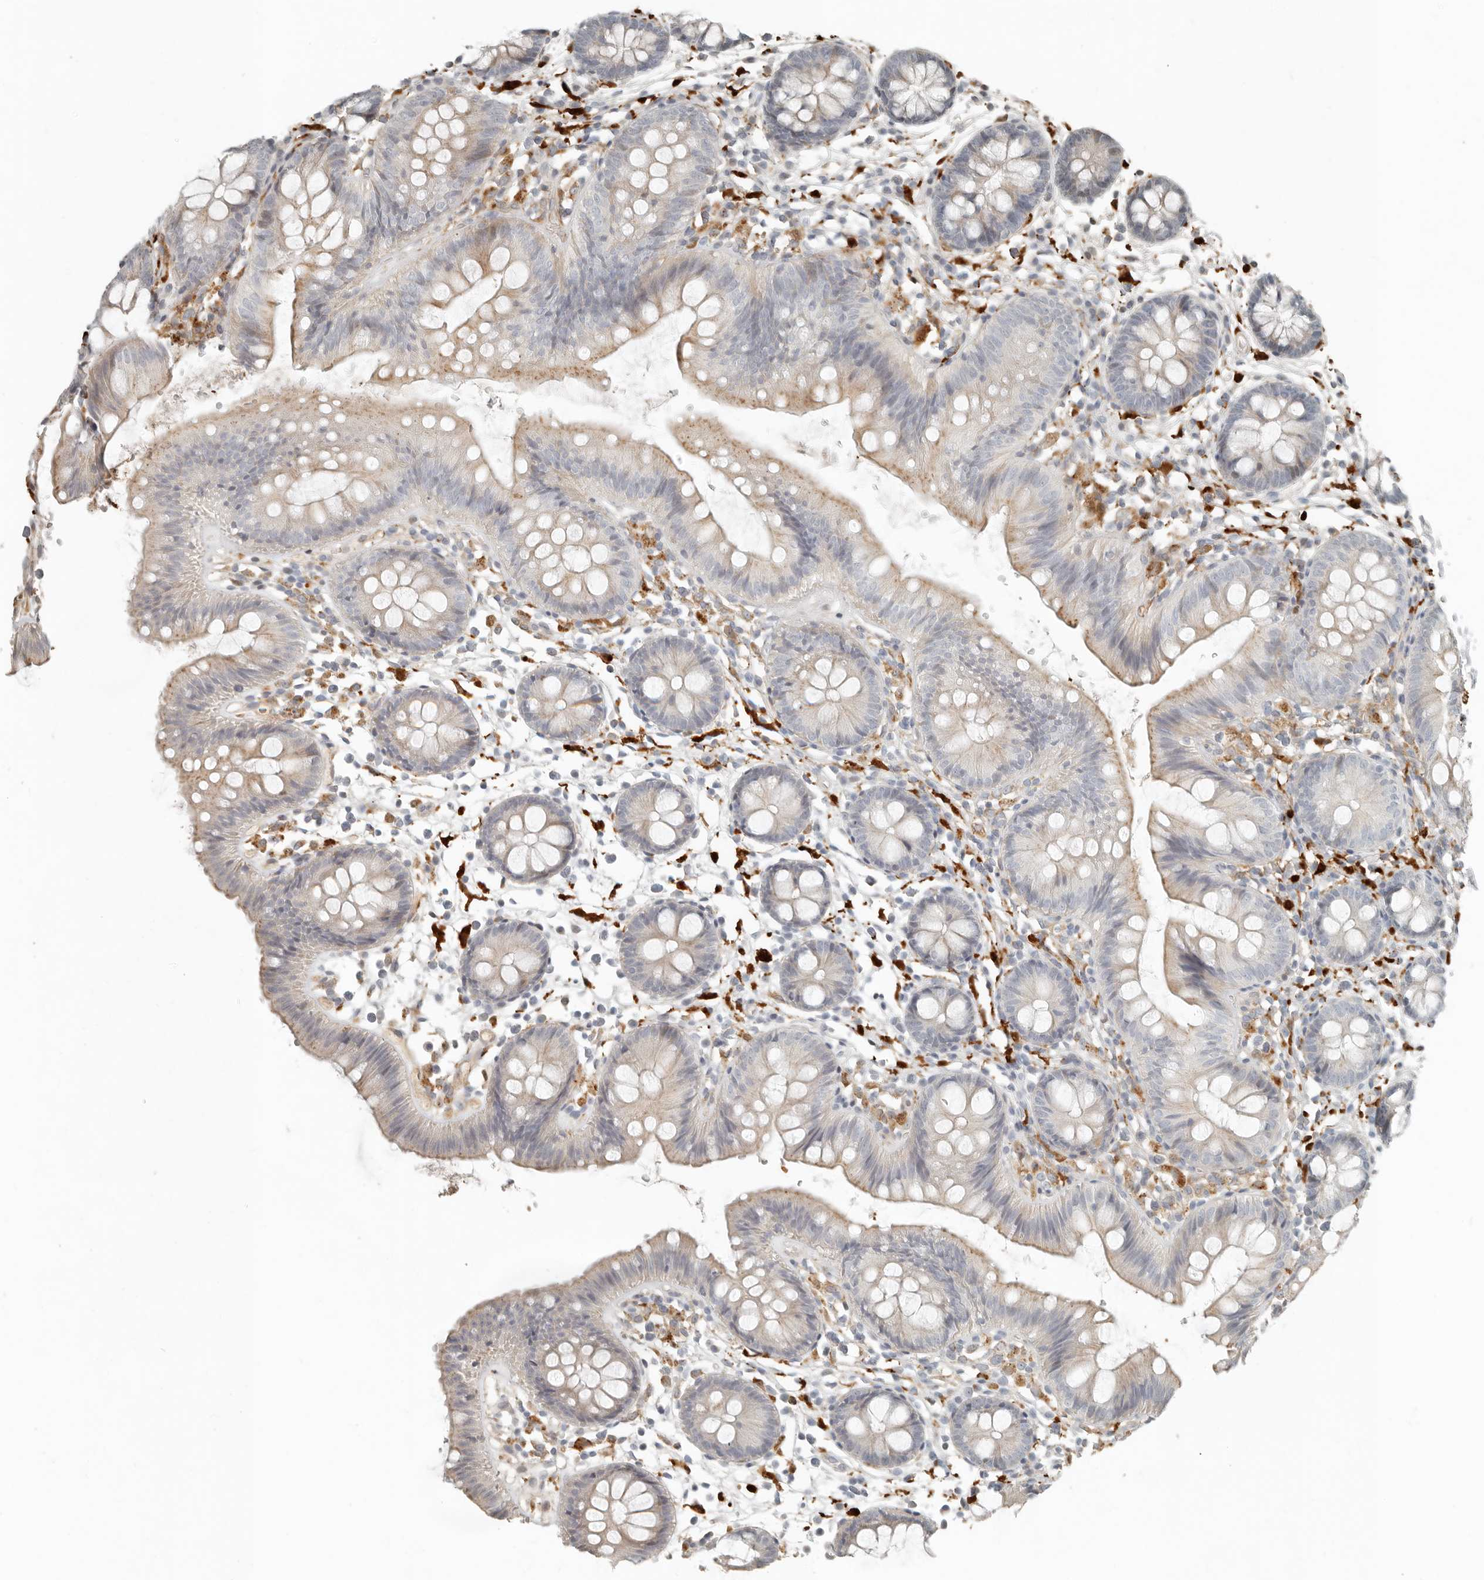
{"staining": {"intensity": "weak", "quantity": "<25%", "location": "cytoplasmic/membranous"}, "tissue": "colon", "cell_type": "Glandular cells", "image_type": "normal", "snomed": [{"axis": "morphology", "description": "Normal tissue, NOS"}, {"axis": "topography", "description": "Colon"}], "caption": "Image shows no significant protein expression in glandular cells of normal colon.", "gene": "KLHL38", "patient": {"sex": "male", "age": 56}}